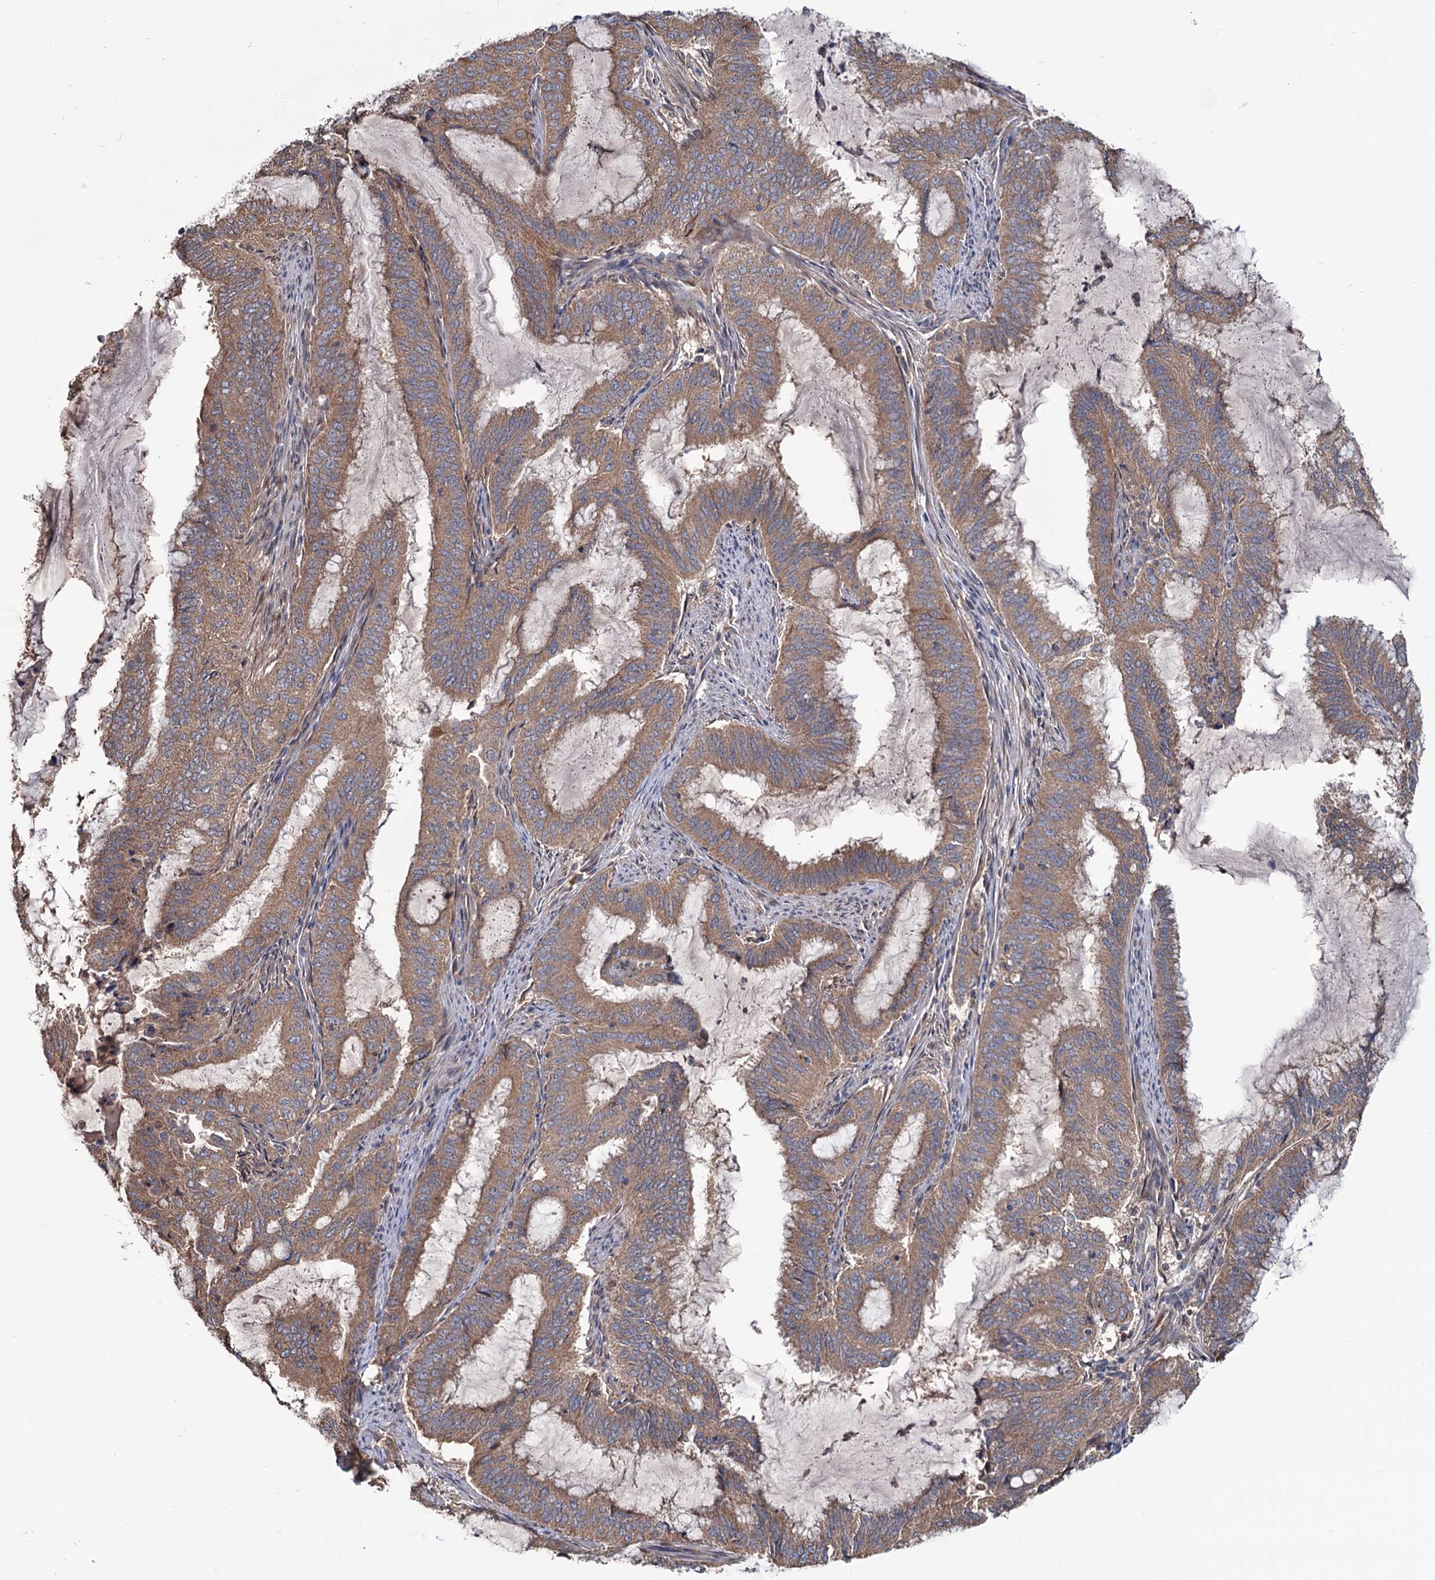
{"staining": {"intensity": "moderate", "quantity": ">75%", "location": "cytoplasmic/membranous"}, "tissue": "endometrial cancer", "cell_type": "Tumor cells", "image_type": "cancer", "snomed": [{"axis": "morphology", "description": "Adenocarcinoma, NOS"}, {"axis": "topography", "description": "Endometrium"}], "caption": "An immunohistochemistry (IHC) micrograph of tumor tissue is shown. Protein staining in brown labels moderate cytoplasmic/membranous positivity in endometrial adenocarcinoma within tumor cells. (Stains: DAB (3,3'-diaminobenzidine) in brown, nuclei in blue, Microscopy: brightfield microscopy at high magnification).", "gene": "MTRR", "patient": {"sex": "female", "age": 51}}